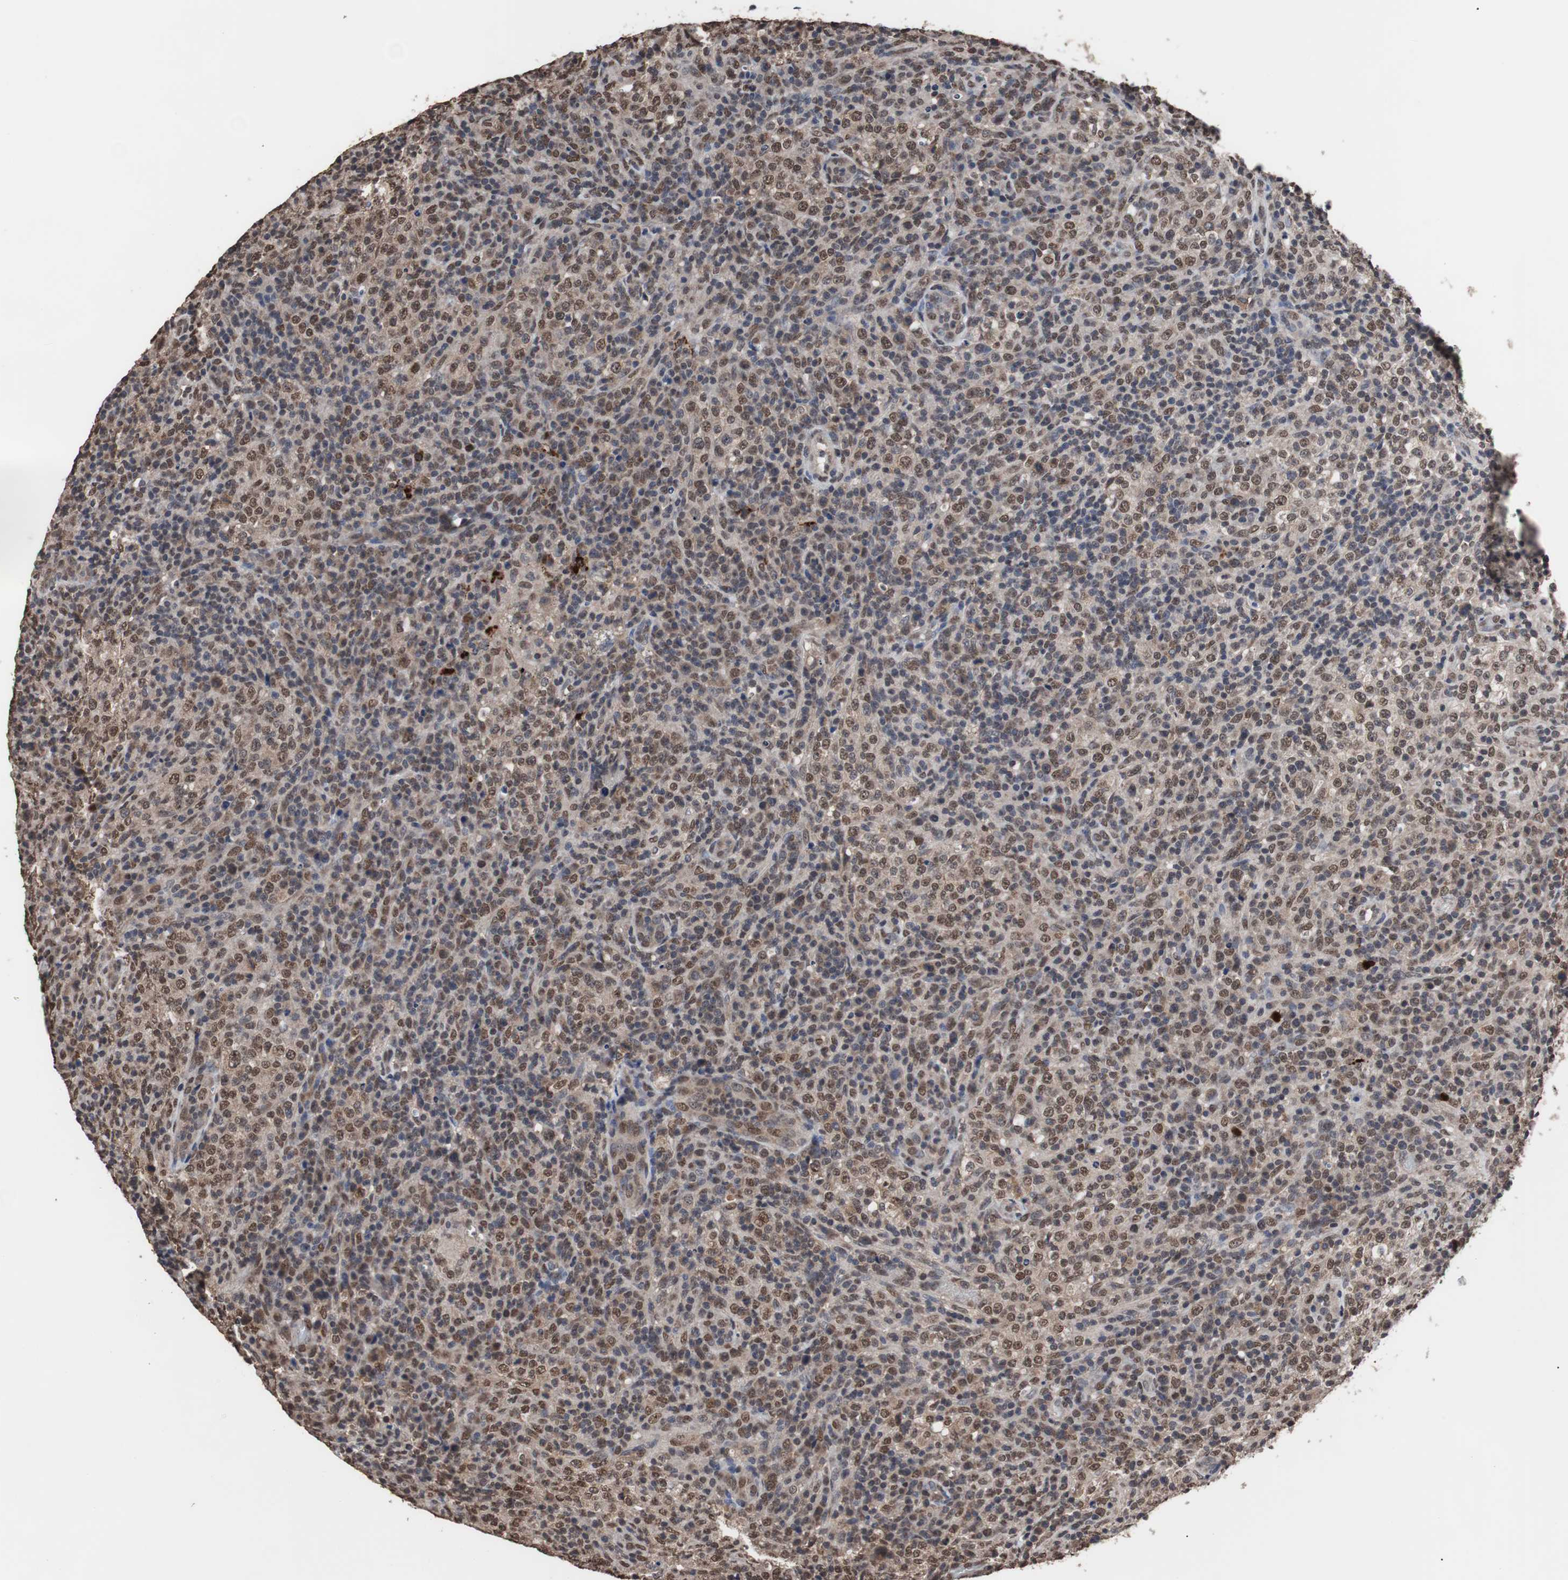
{"staining": {"intensity": "weak", "quantity": "25%-75%", "location": "nuclear"}, "tissue": "lymphoma", "cell_type": "Tumor cells", "image_type": "cancer", "snomed": [{"axis": "morphology", "description": "Malignant lymphoma, non-Hodgkin's type, High grade"}, {"axis": "topography", "description": "Lymph node"}], "caption": "Protein staining exhibits weak nuclear staining in approximately 25%-75% of tumor cells in malignant lymphoma, non-Hodgkin's type (high-grade). The staining was performed using DAB (3,3'-diaminobenzidine) to visualize the protein expression in brown, while the nuclei were stained in blue with hematoxylin (Magnification: 20x).", "gene": "MED27", "patient": {"sex": "female", "age": 76}}